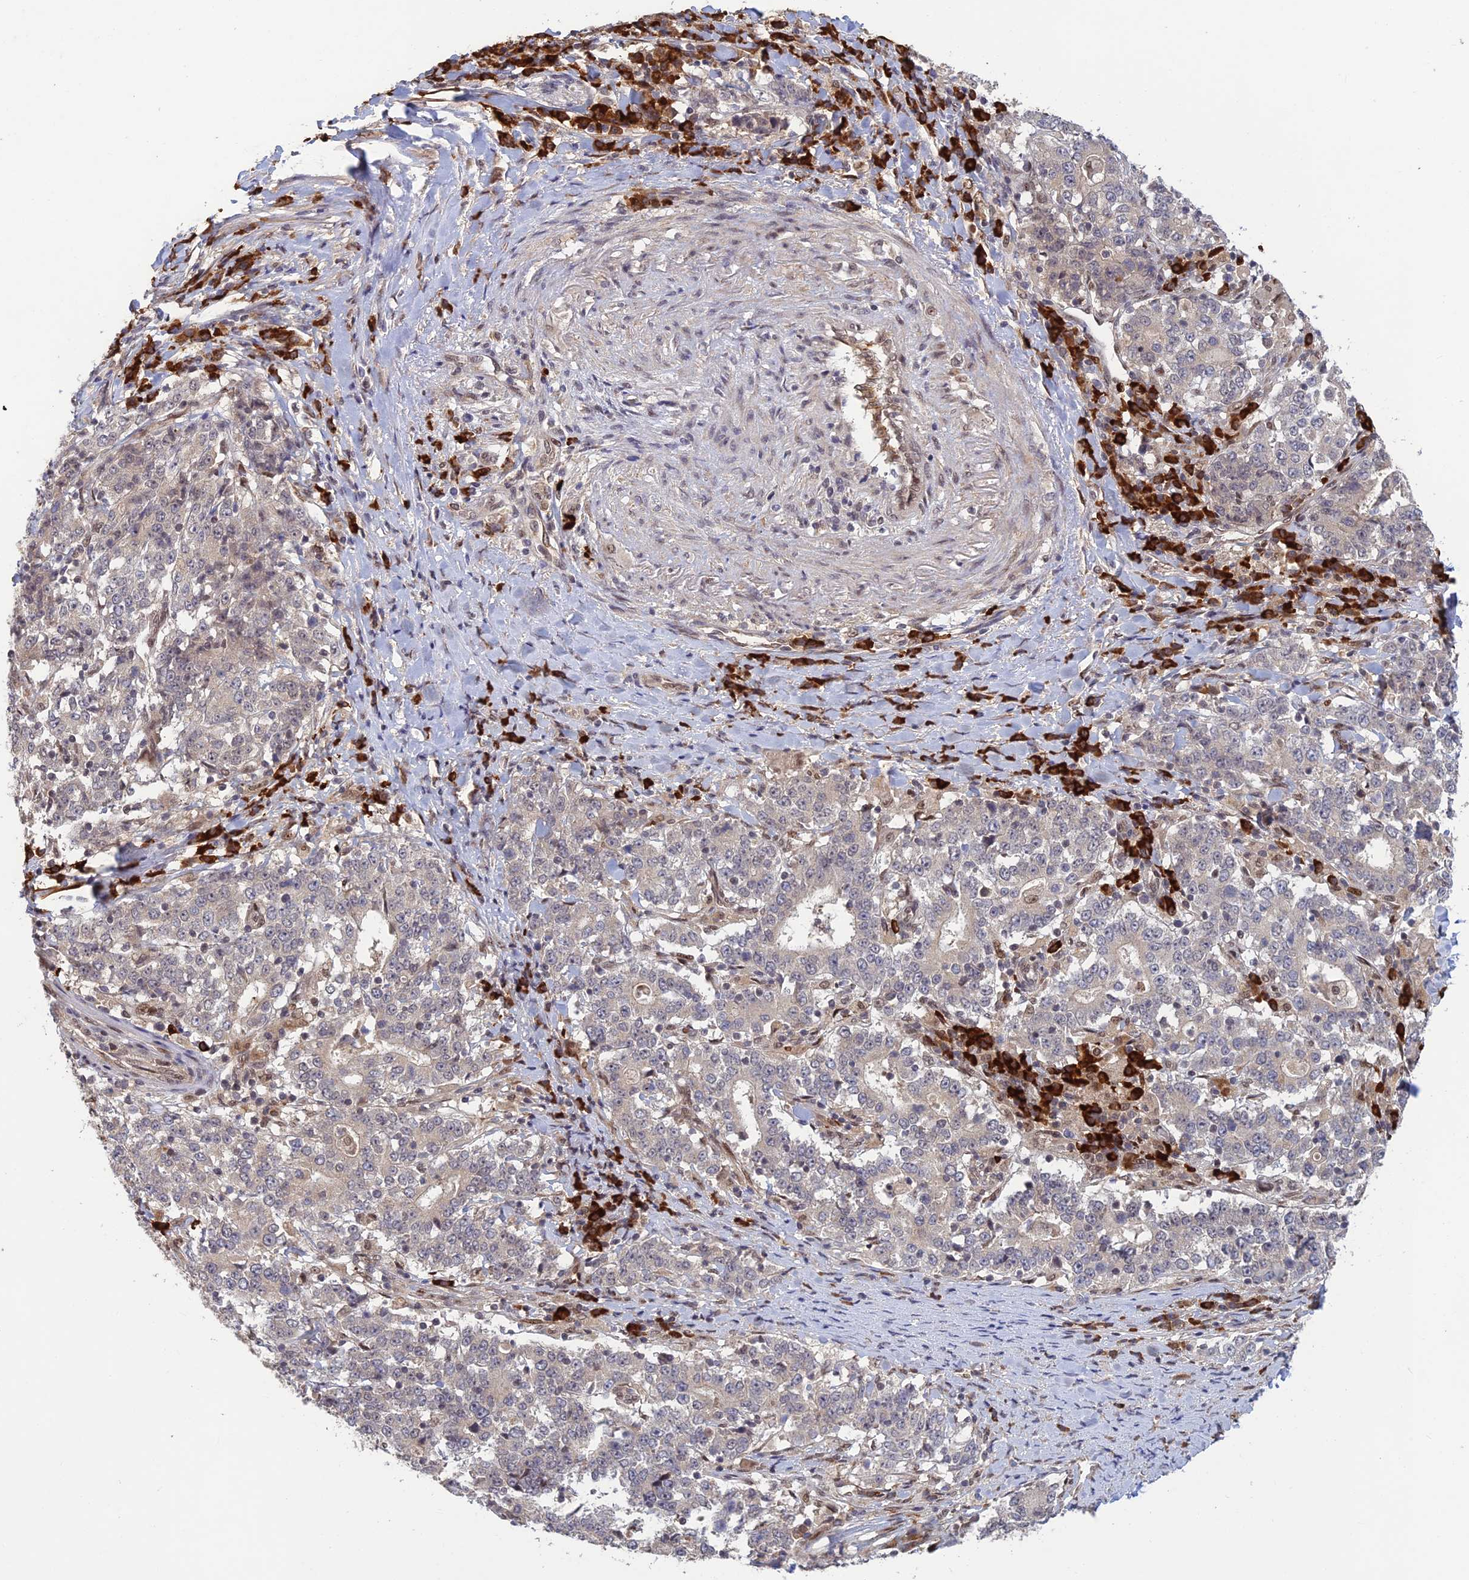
{"staining": {"intensity": "negative", "quantity": "none", "location": "none"}, "tissue": "stomach cancer", "cell_type": "Tumor cells", "image_type": "cancer", "snomed": [{"axis": "morphology", "description": "Adenocarcinoma, NOS"}, {"axis": "topography", "description": "Stomach"}], "caption": "Immunohistochemistry micrograph of neoplastic tissue: stomach adenocarcinoma stained with DAB displays no significant protein staining in tumor cells.", "gene": "ZNF565", "patient": {"sex": "male", "age": 59}}